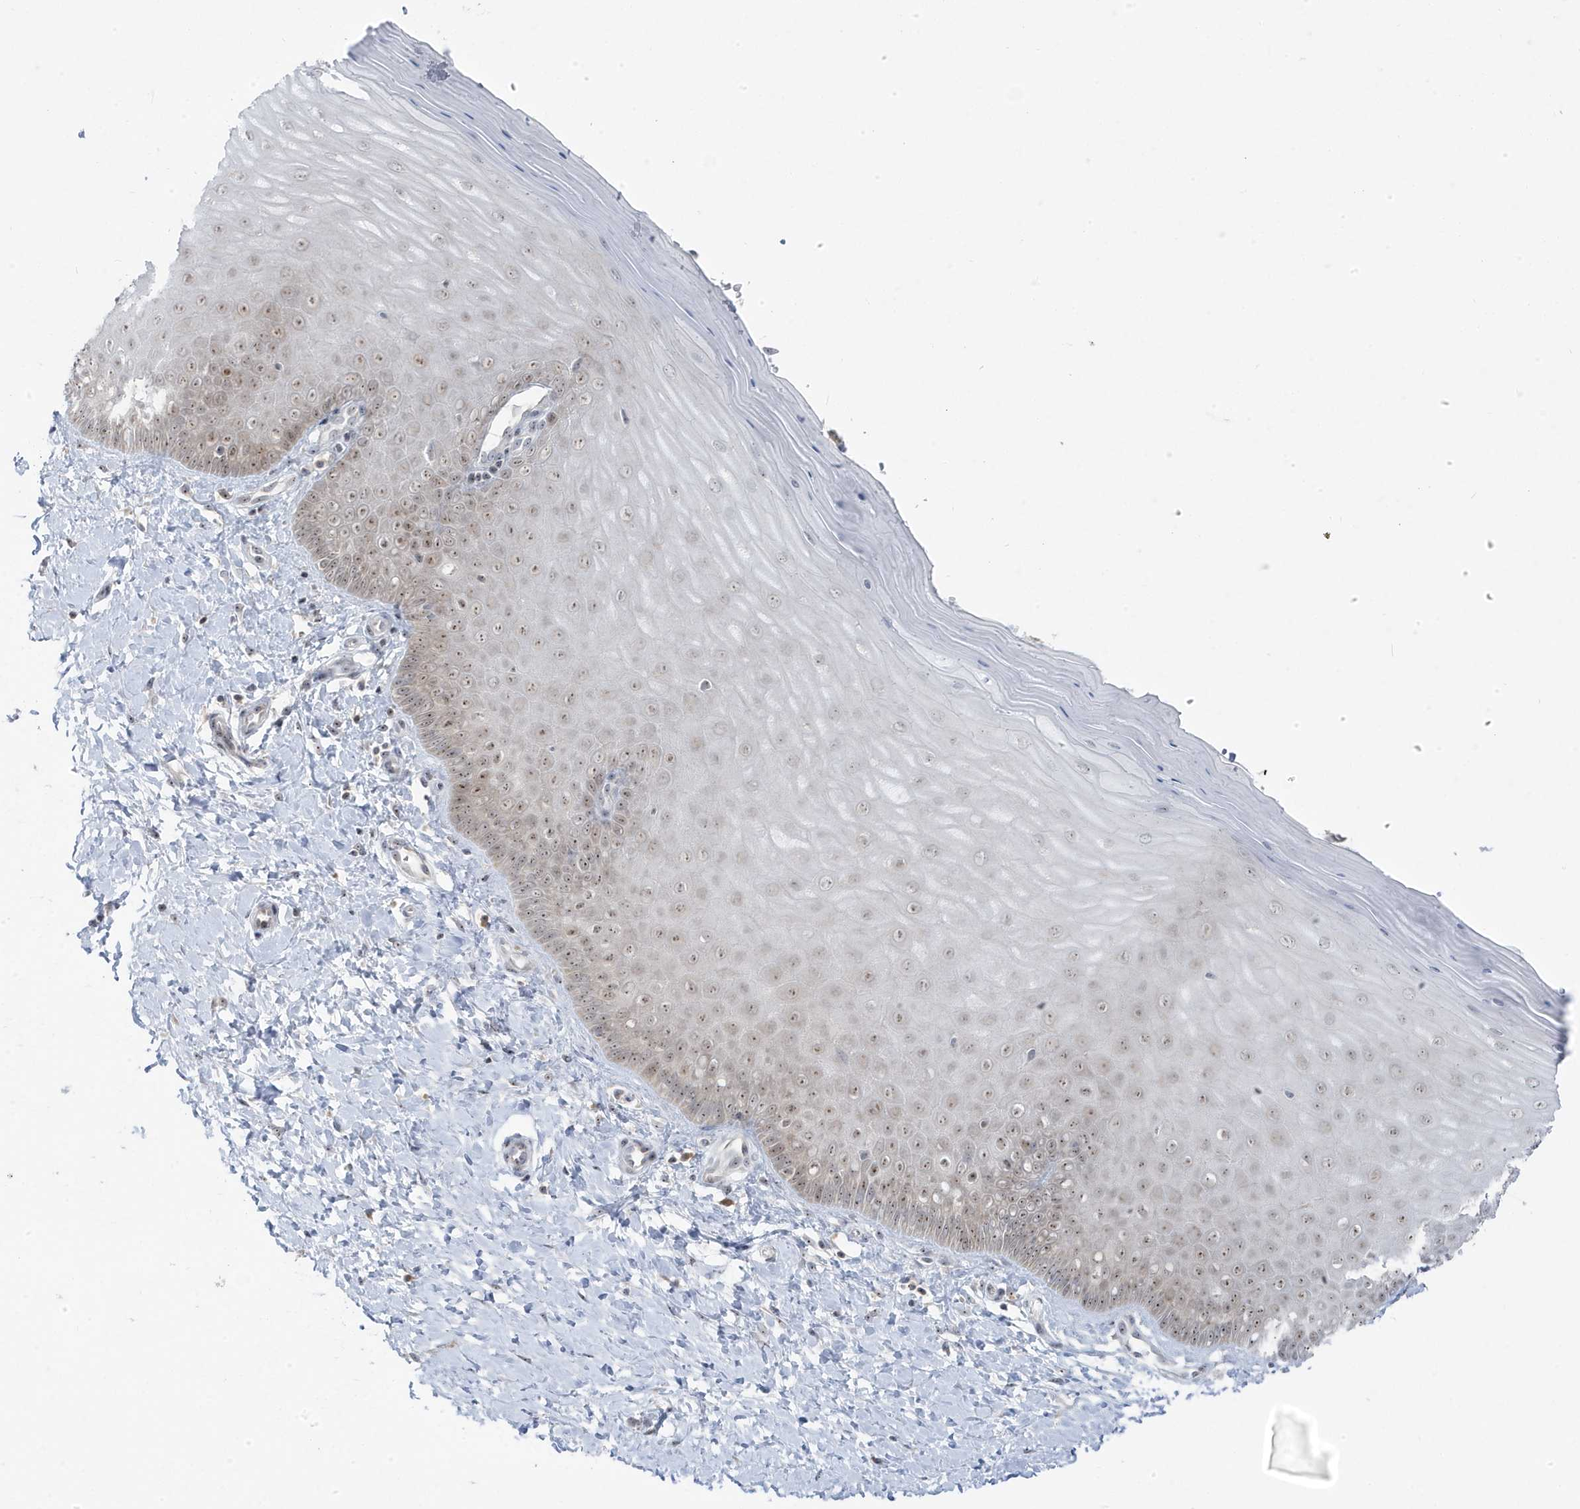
{"staining": {"intensity": "weak", "quantity": "25%-75%", "location": "cytoplasmic/membranous"}, "tissue": "cervix", "cell_type": "Glandular cells", "image_type": "normal", "snomed": [{"axis": "morphology", "description": "Normal tissue, NOS"}, {"axis": "topography", "description": "Cervix"}], "caption": "Immunohistochemistry (IHC) photomicrograph of normal cervix stained for a protein (brown), which reveals low levels of weak cytoplasmic/membranous positivity in approximately 25%-75% of glandular cells.", "gene": "TSEN15", "patient": {"sex": "female", "age": 55}}